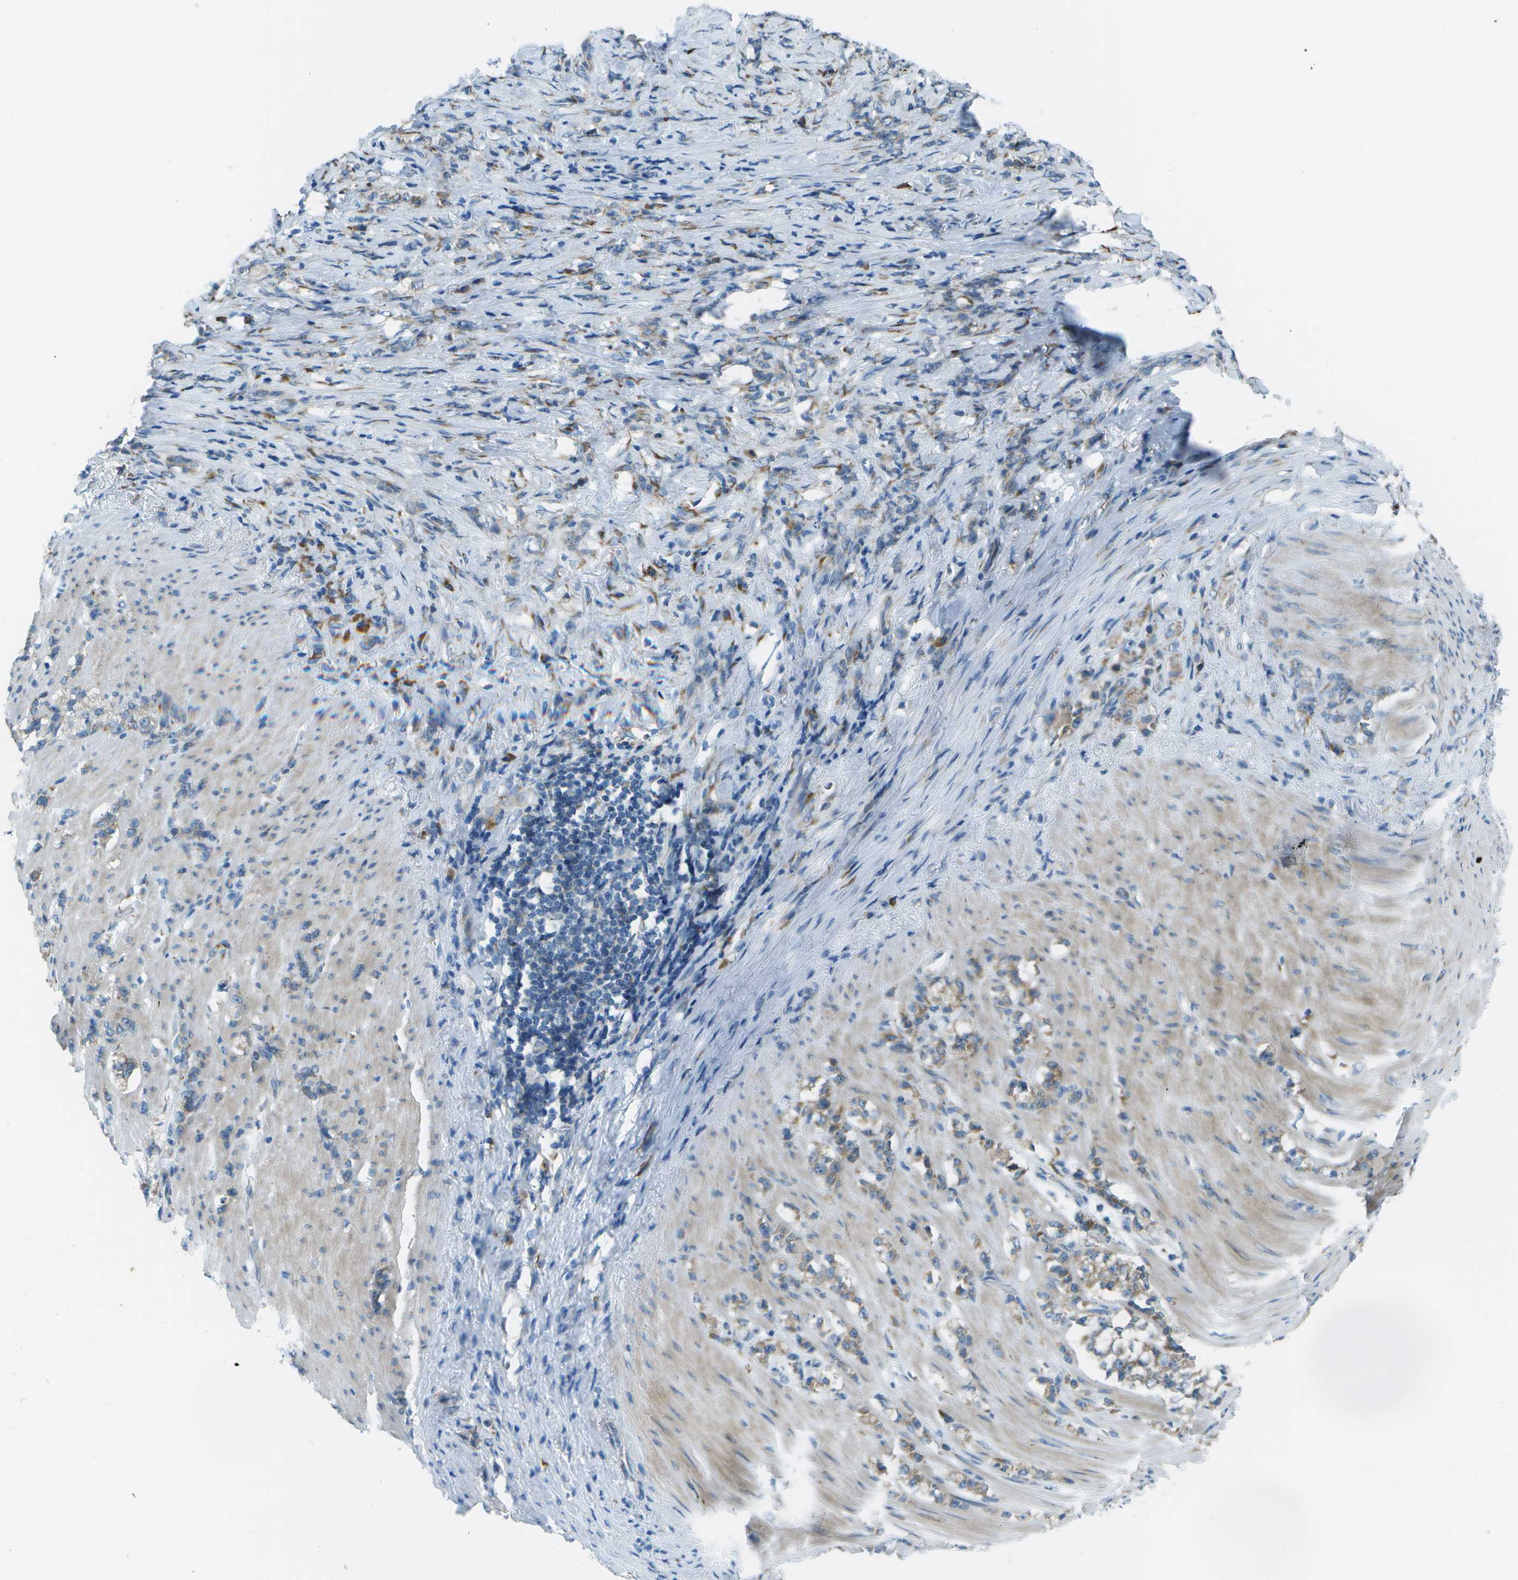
{"staining": {"intensity": "weak", "quantity": ">75%", "location": "cytoplasmic/membranous"}, "tissue": "stomach cancer", "cell_type": "Tumor cells", "image_type": "cancer", "snomed": [{"axis": "morphology", "description": "Adenocarcinoma, NOS"}, {"axis": "topography", "description": "Stomach, lower"}], "caption": "A micrograph showing weak cytoplasmic/membranous positivity in about >75% of tumor cells in stomach adenocarcinoma, as visualized by brown immunohistochemical staining.", "gene": "KCTD3", "patient": {"sex": "male", "age": 88}}